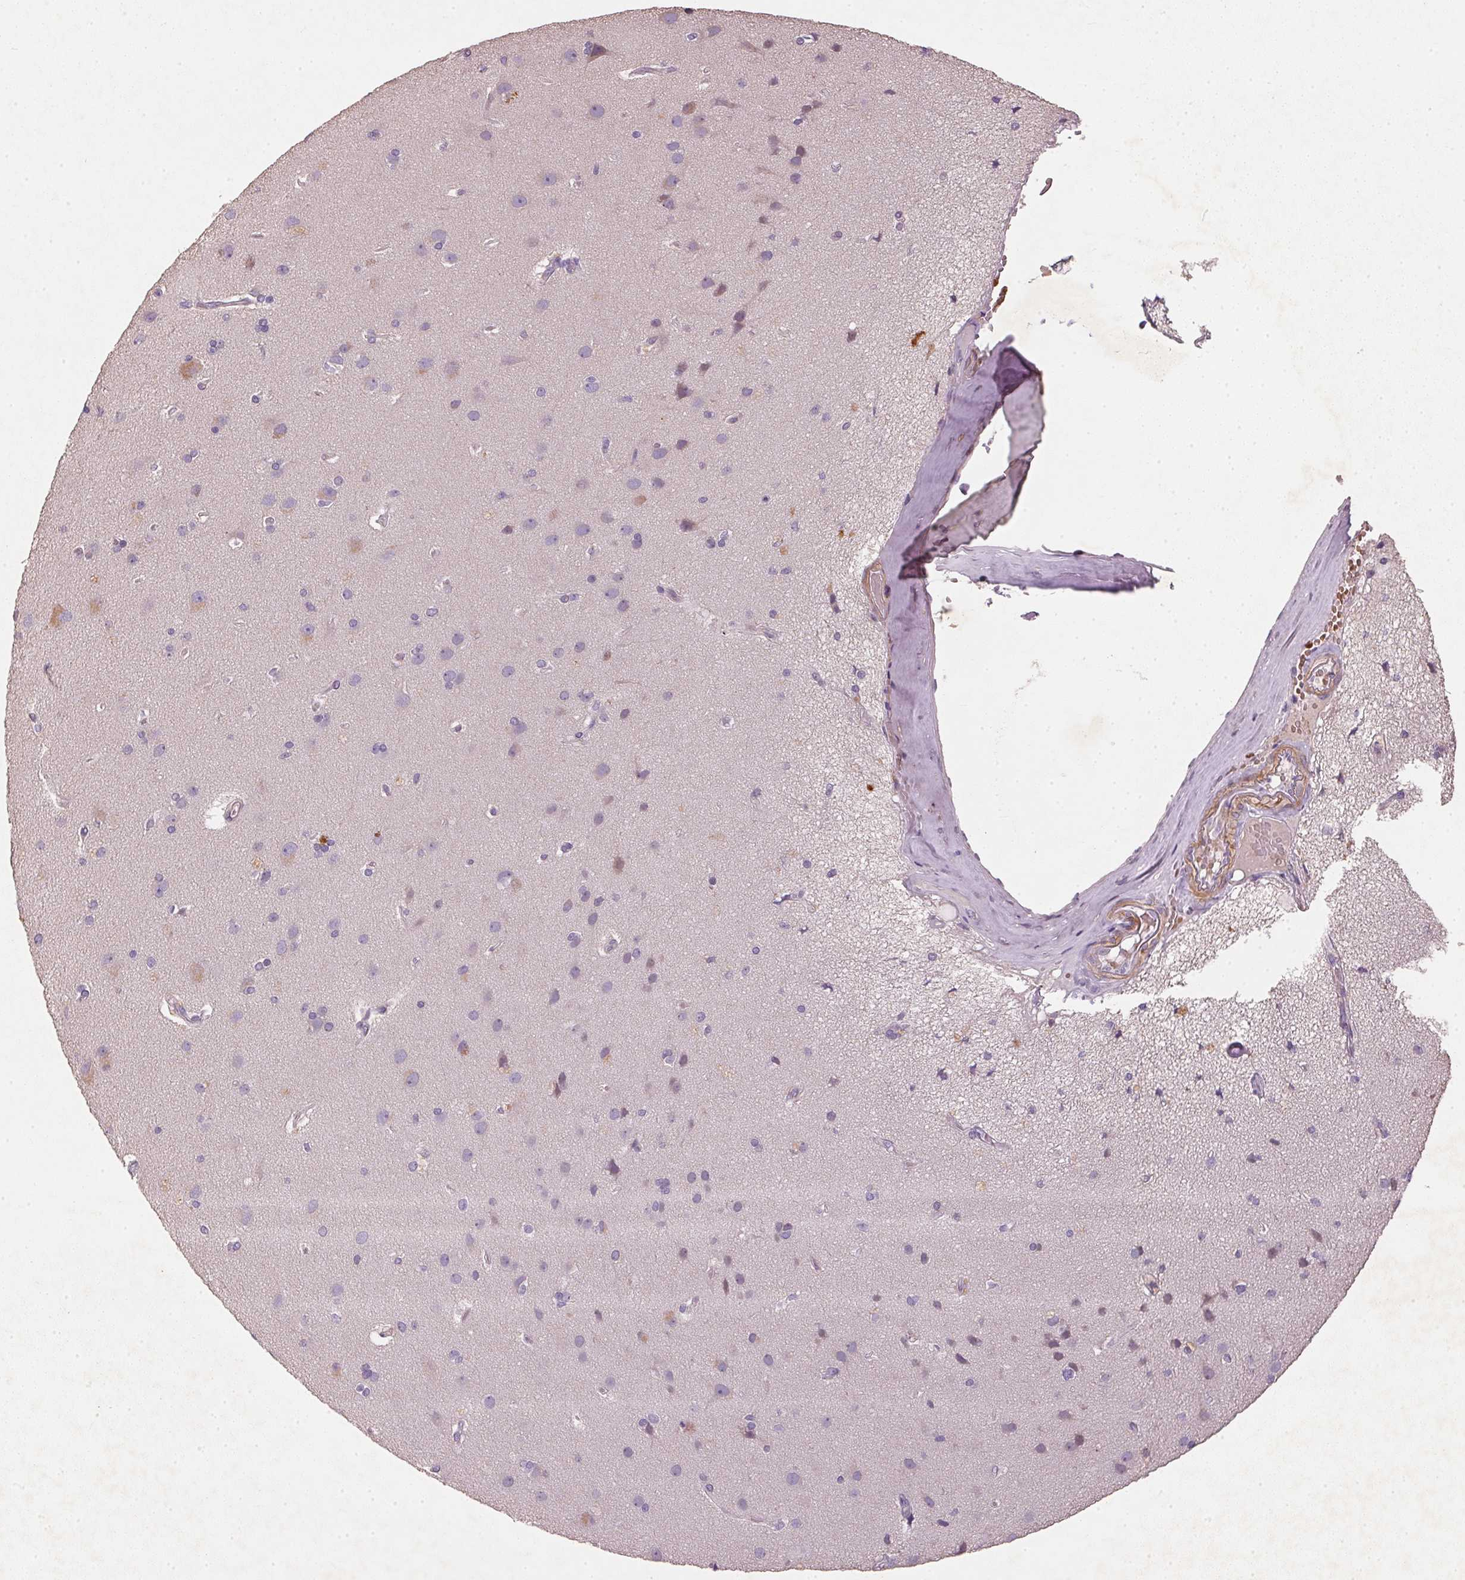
{"staining": {"intensity": "weak", "quantity": ">75%", "location": "cytoplasmic/membranous"}, "tissue": "cerebral cortex", "cell_type": "Endothelial cells", "image_type": "normal", "snomed": [{"axis": "morphology", "description": "Normal tissue, NOS"}, {"axis": "morphology", "description": "Glioma, malignant, High grade"}, {"axis": "topography", "description": "Cerebral cortex"}], "caption": "Brown immunohistochemical staining in benign human cerebral cortex demonstrates weak cytoplasmic/membranous staining in approximately >75% of endothelial cells.", "gene": "KCNK15", "patient": {"sex": "male", "age": 71}}